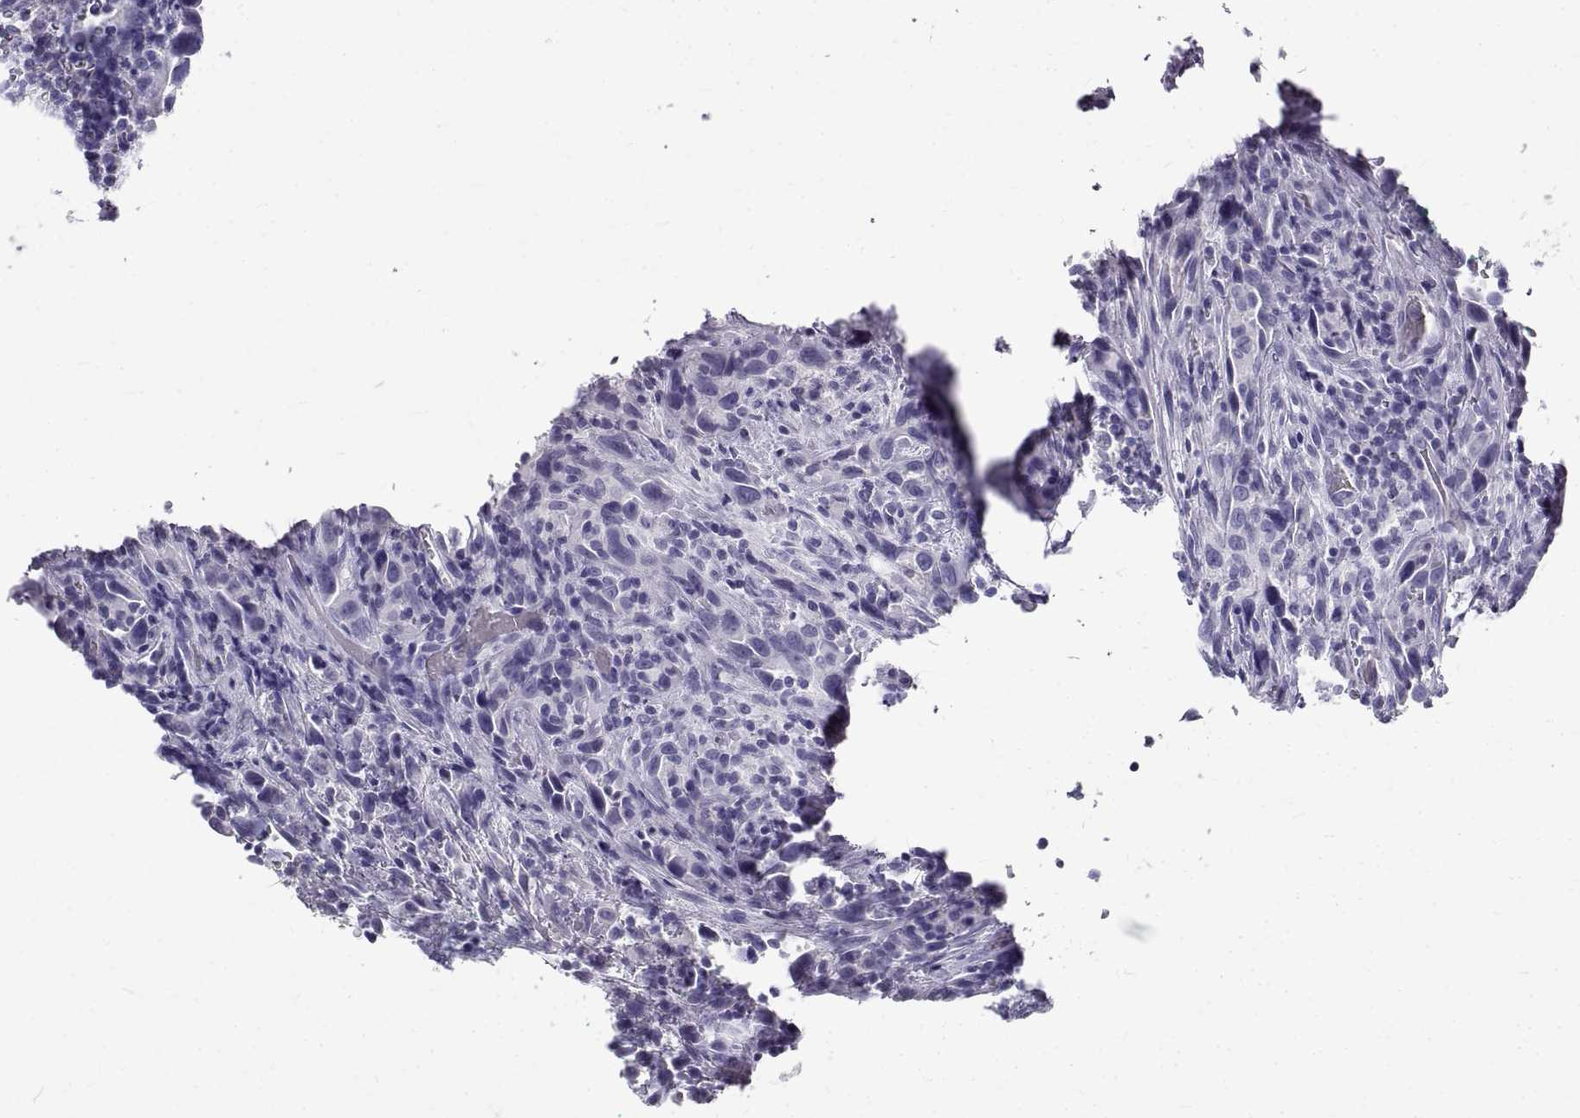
{"staining": {"intensity": "negative", "quantity": "none", "location": "none"}, "tissue": "urothelial cancer", "cell_type": "Tumor cells", "image_type": "cancer", "snomed": [{"axis": "morphology", "description": "Urothelial carcinoma, NOS"}, {"axis": "morphology", "description": "Urothelial carcinoma, High grade"}, {"axis": "topography", "description": "Urinary bladder"}], "caption": "Immunohistochemistry (IHC) of transitional cell carcinoma demonstrates no staining in tumor cells.", "gene": "GNG12", "patient": {"sex": "female", "age": 64}}